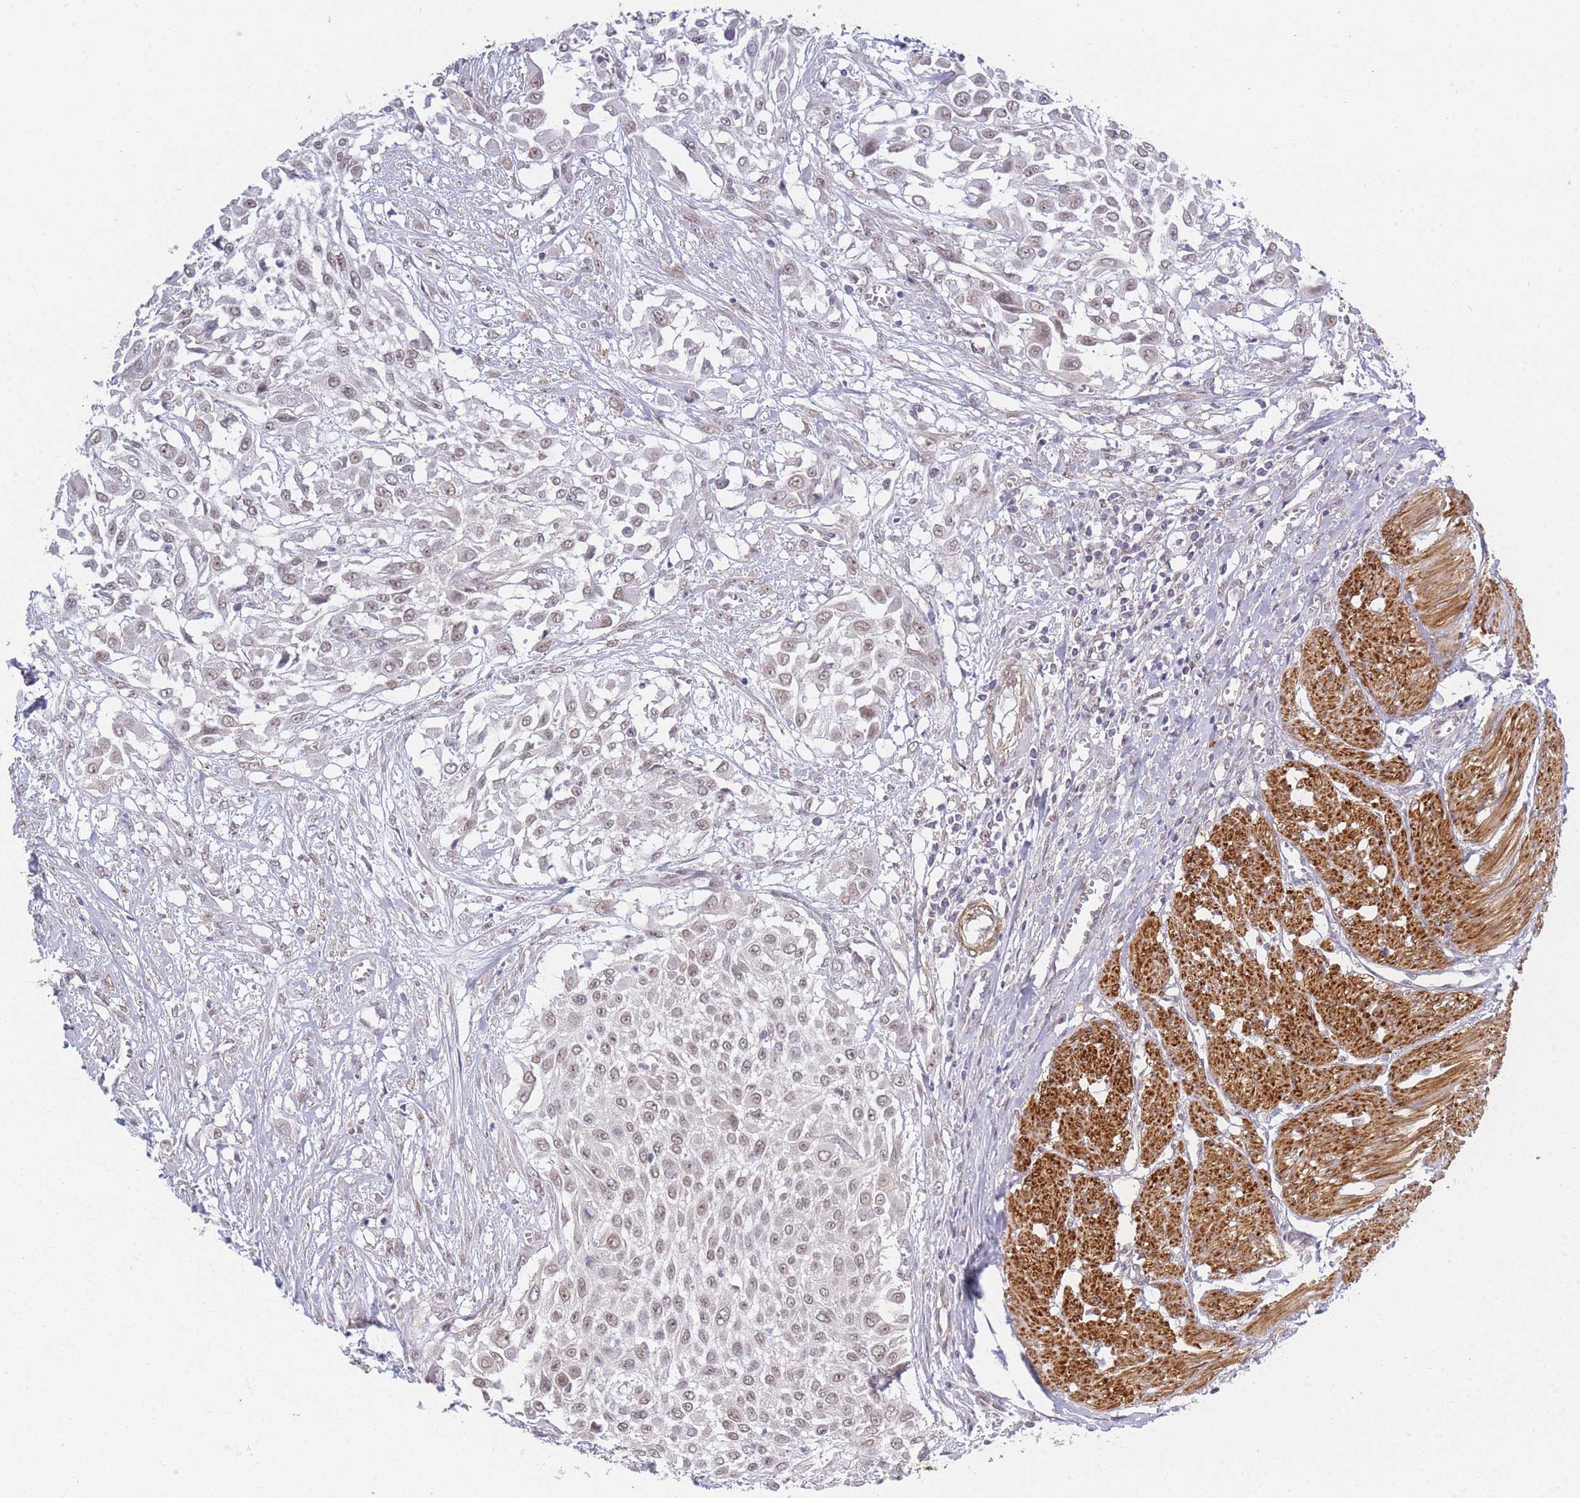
{"staining": {"intensity": "moderate", "quantity": ">75%", "location": "nuclear"}, "tissue": "urothelial cancer", "cell_type": "Tumor cells", "image_type": "cancer", "snomed": [{"axis": "morphology", "description": "Urothelial carcinoma, High grade"}, {"axis": "topography", "description": "Urinary bladder"}], "caption": "Moderate nuclear expression for a protein is present in approximately >75% of tumor cells of urothelial cancer using immunohistochemistry (IHC).", "gene": "SIN3B", "patient": {"sex": "male", "age": 57}}